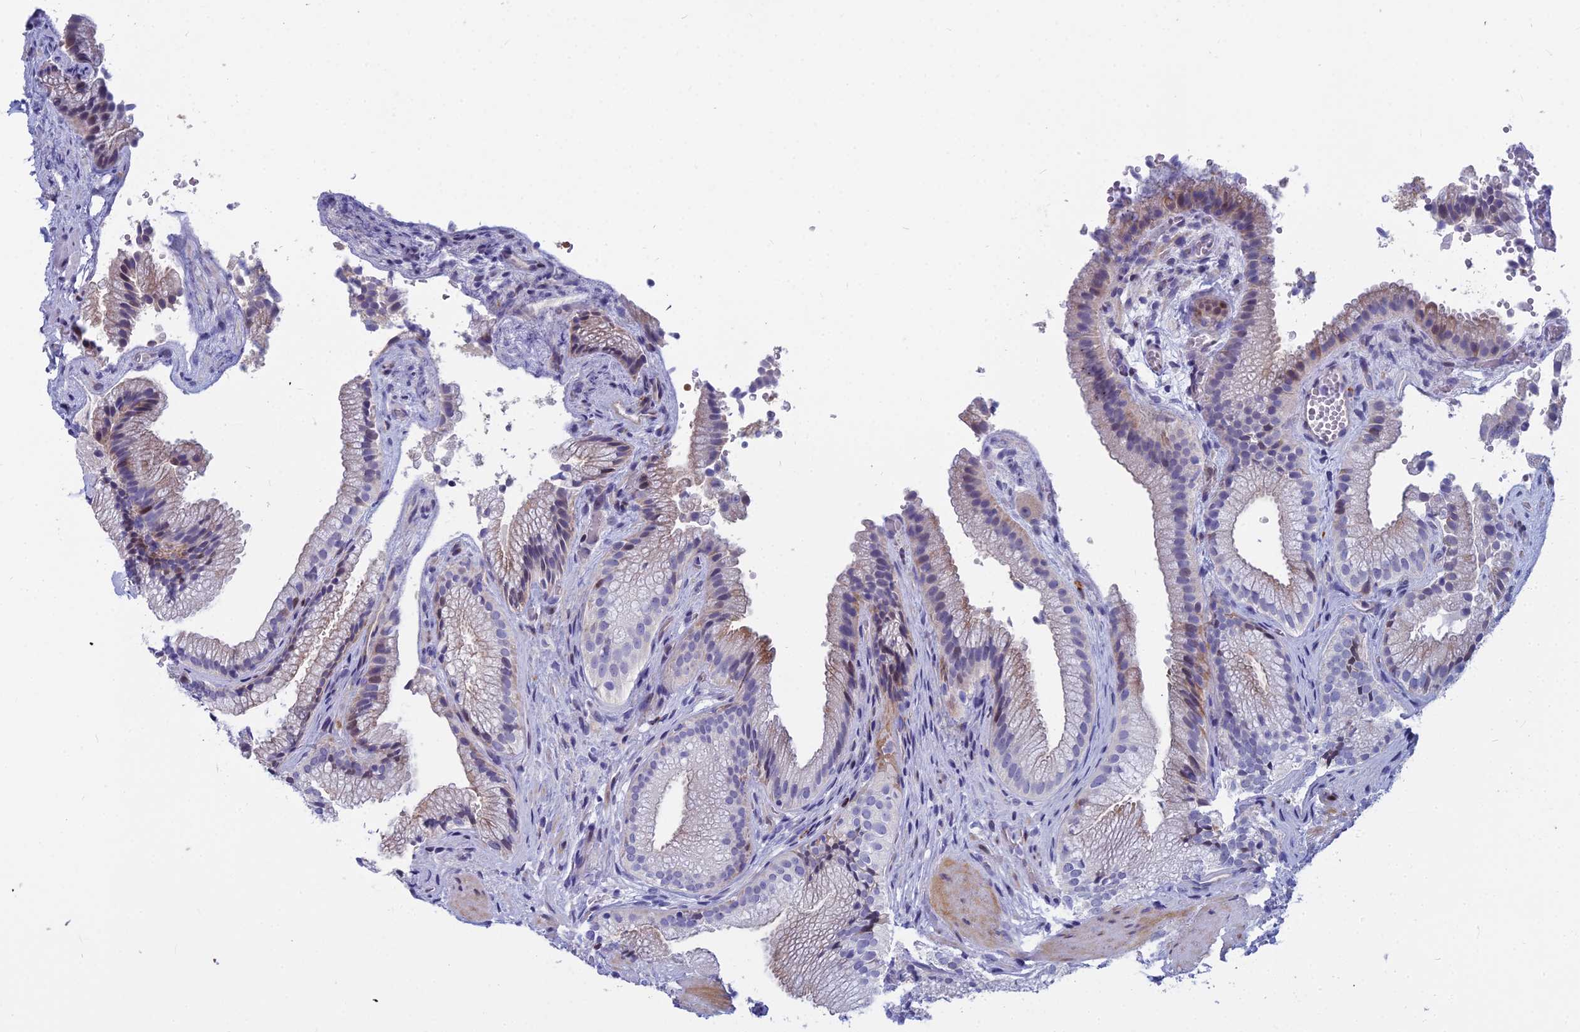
{"staining": {"intensity": "moderate", "quantity": "<25%", "location": "cytoplasmic/membranous,nuclear"}, "tissue": "gallbladder", "cell_type": "Glandular cells", "image_type": "normal", "snomed": [{"axis": "morphology", "description": "Normal tissue, NOS"}, {"axis": "morphology", "description": "Inflammation, NOS"}, {"axis": "topography", "description": "Gallbladder"}], "caption": "A brown stain highlights moderate cytoplasmic/membranous,nuclear staining of a protein in glandular cells of normal human gallbladder.", "gene": "MYBPC2", "patient": {"sex": "male", "age": 51}}